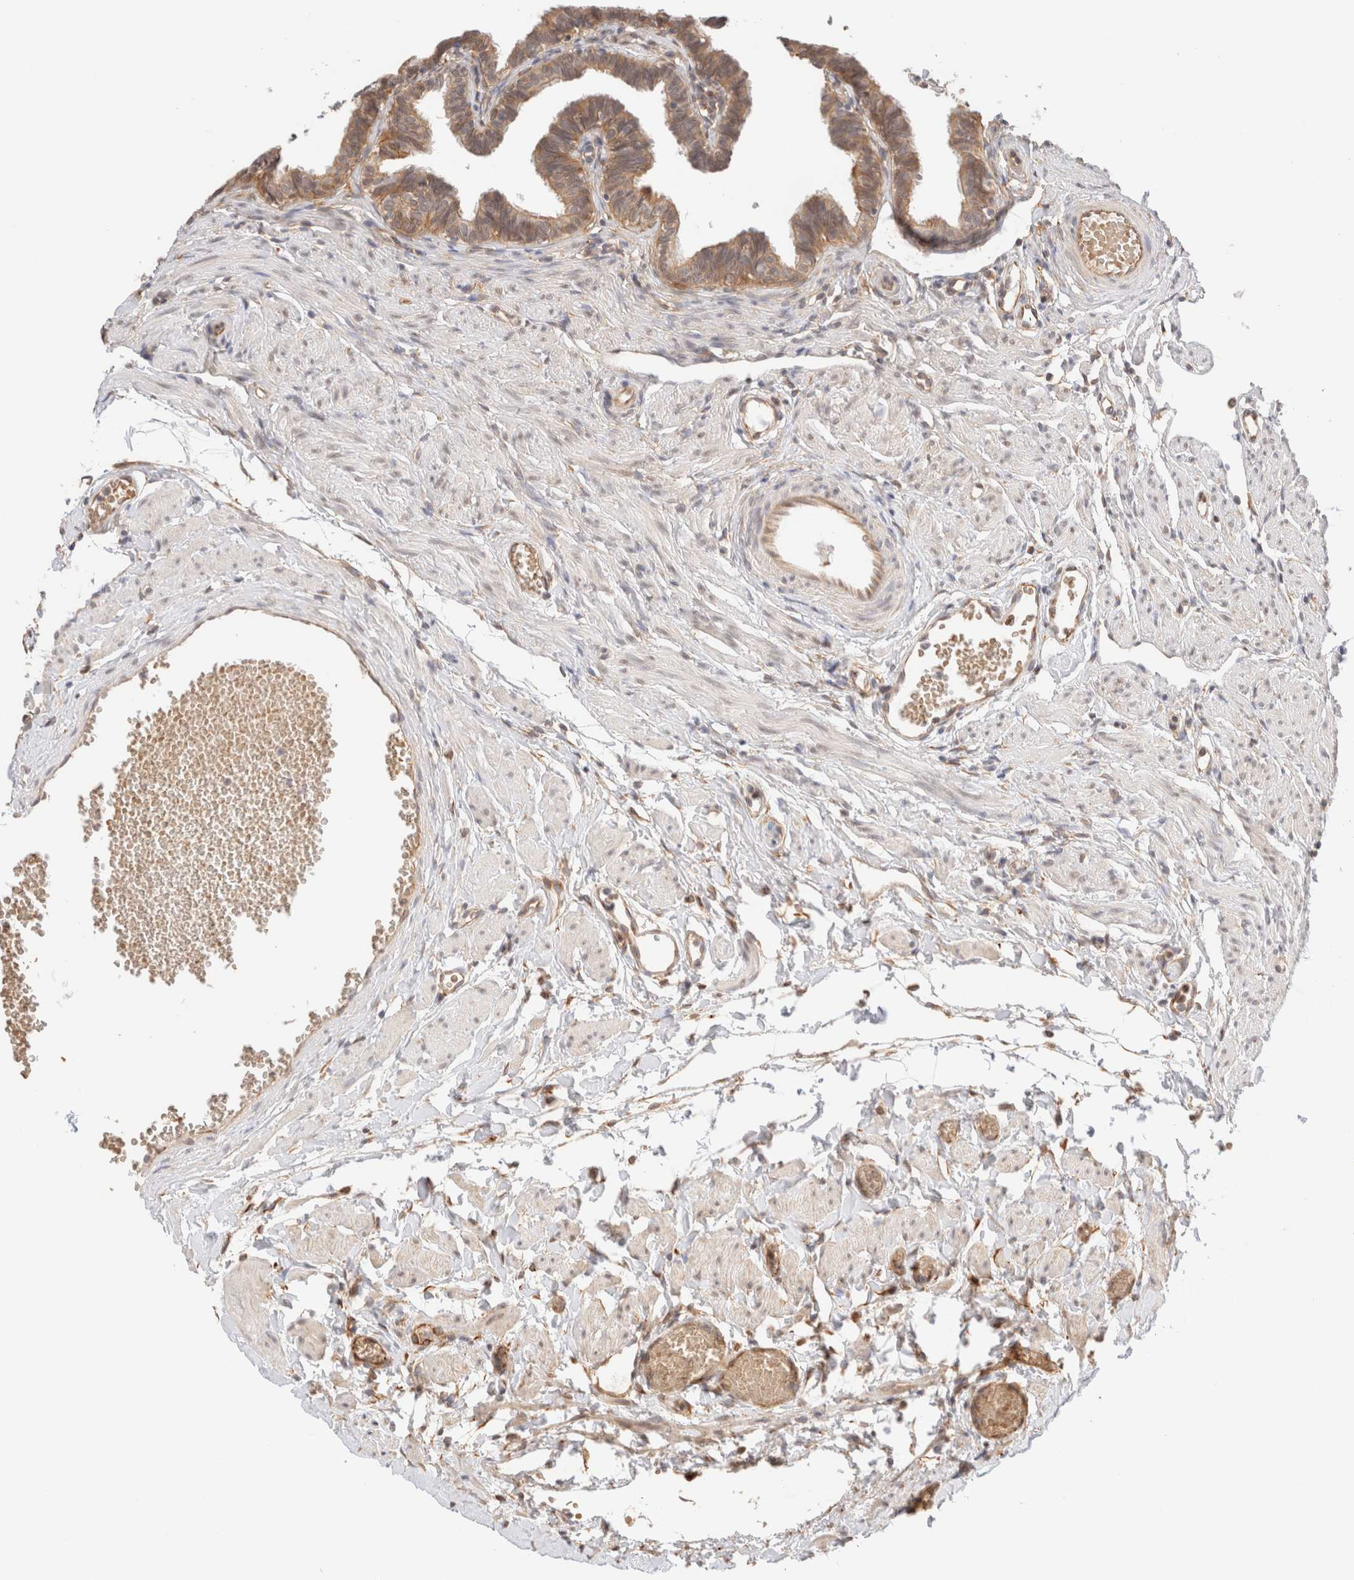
{"staining": {"intensity": "moderate", "quantity": "25%-75%", "location": "cytoplasmic/membranous"}, "tissue": "fallopian tube", "cell_type": "Glandular cells", "image_type": "normal", "snomed": [{"axis": "morphology", "description": "Normal tissue, NOS"}, {"axis": "topography", "description": "Fallopian tube"}, {"axis": "topography", "description": "Ovary"}], "caption": "Brown immunohistochemical staining in benign fallopian tube displays moderate cytoplasmic/membranous staining in about 25%-75% of glandular cells.", "gene": "SYVN1", "patient": {"sex": "female", "age": 23}}